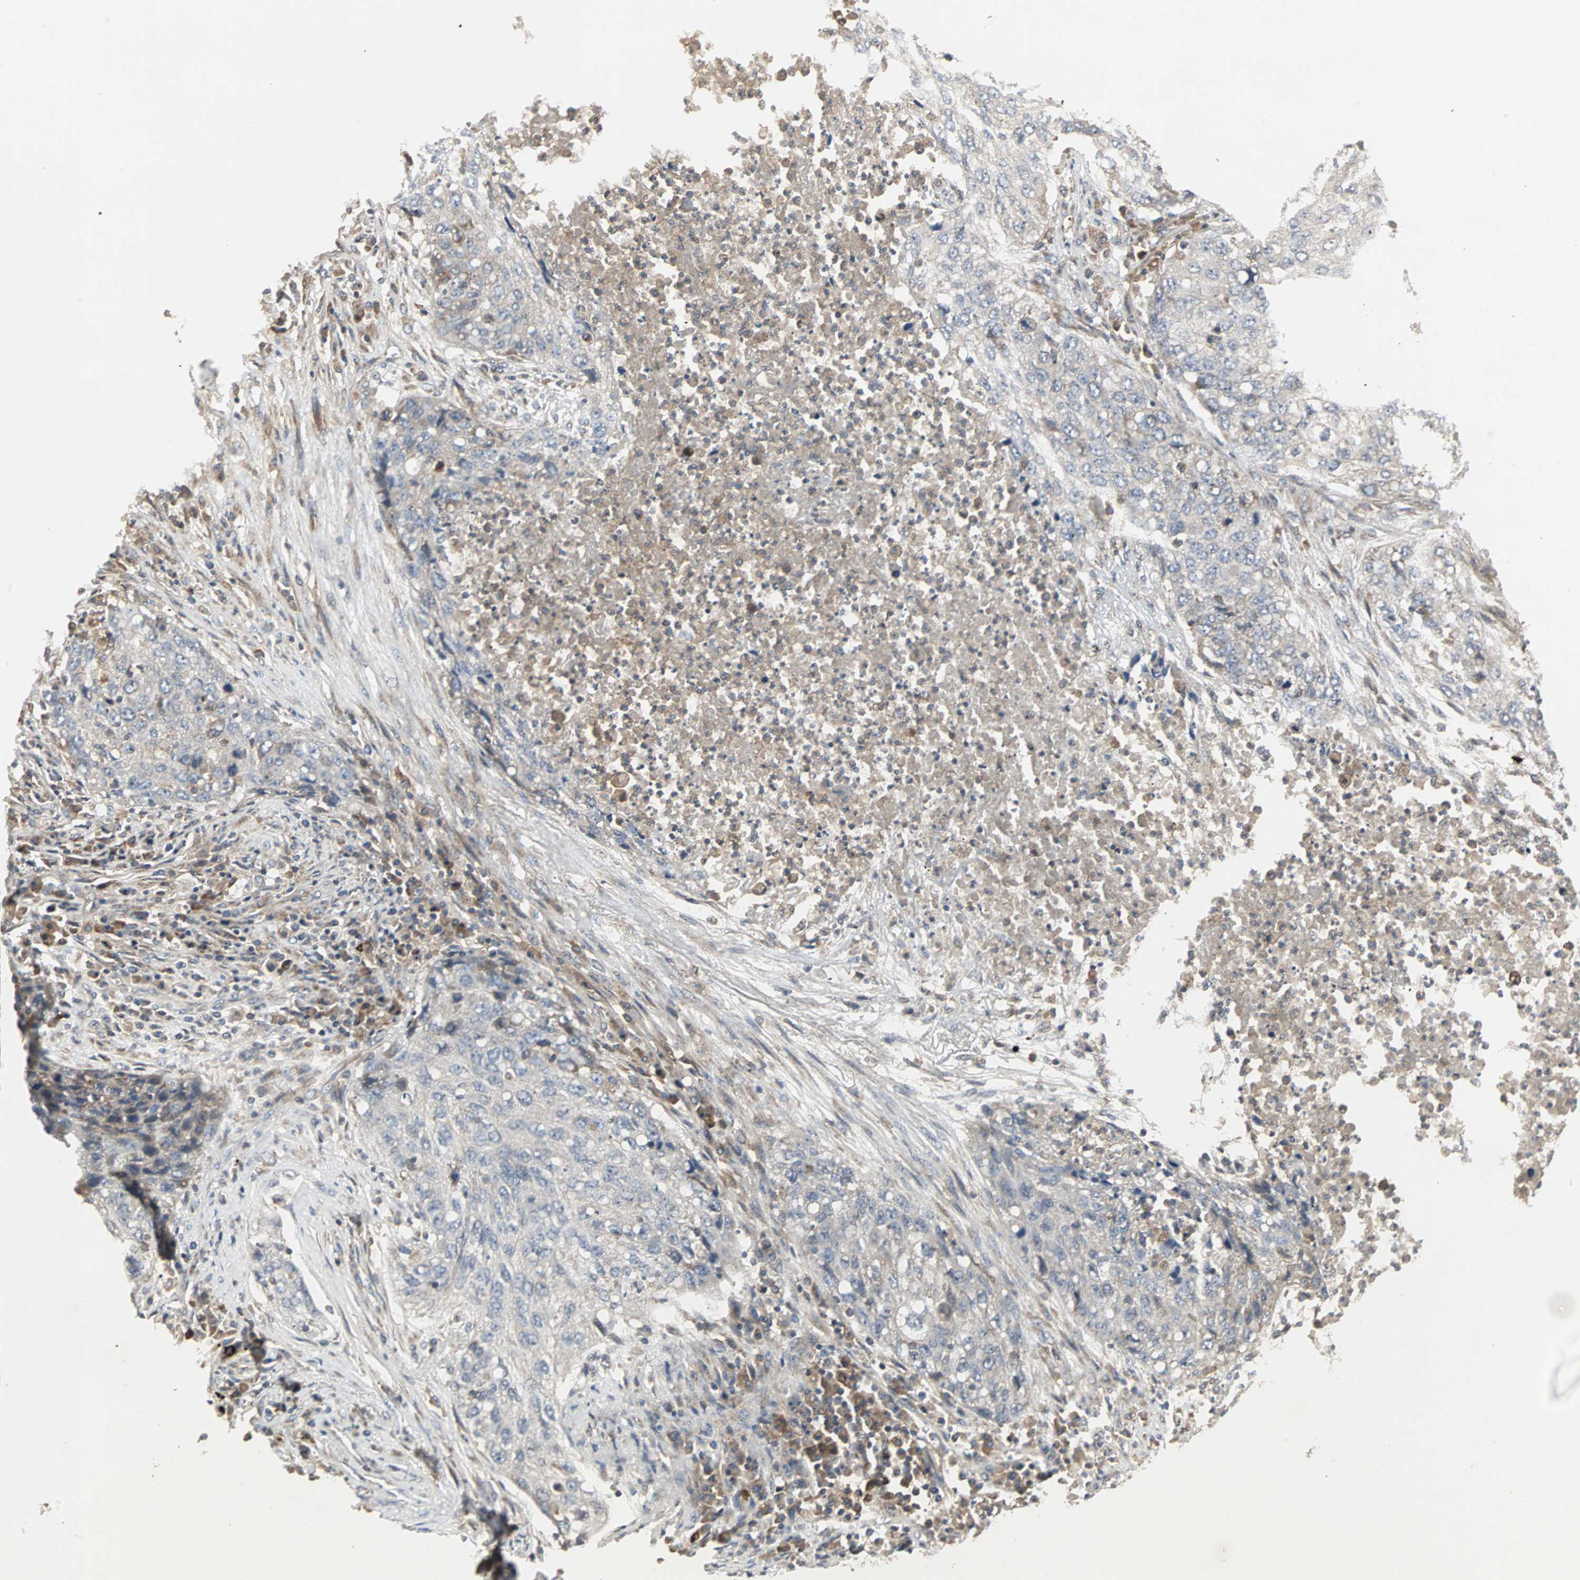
{"staining": {"intensity": "weak", "quantity": "25%-75%", "location": "cytoplasmic/membranous"}, "tissue": "lung cancer", "cell_type": "Tumor cells", "image_type": "cancer", "snomed": [{"axis": "morphology", "description": "Squamous cell carcinoma, NOS"}, {"axis": "topography", "description": "Lung"}], "caption": "This photomicrograph demonstrates immunohistochemistry staining of human squamous cell carcinoma (lung), with low weak cytoplasmic/membranous positivity in approximately 25%-75% of tumor cells.", "gene": "GNAI2", "patient": {"sex": "female", "age": 63}}